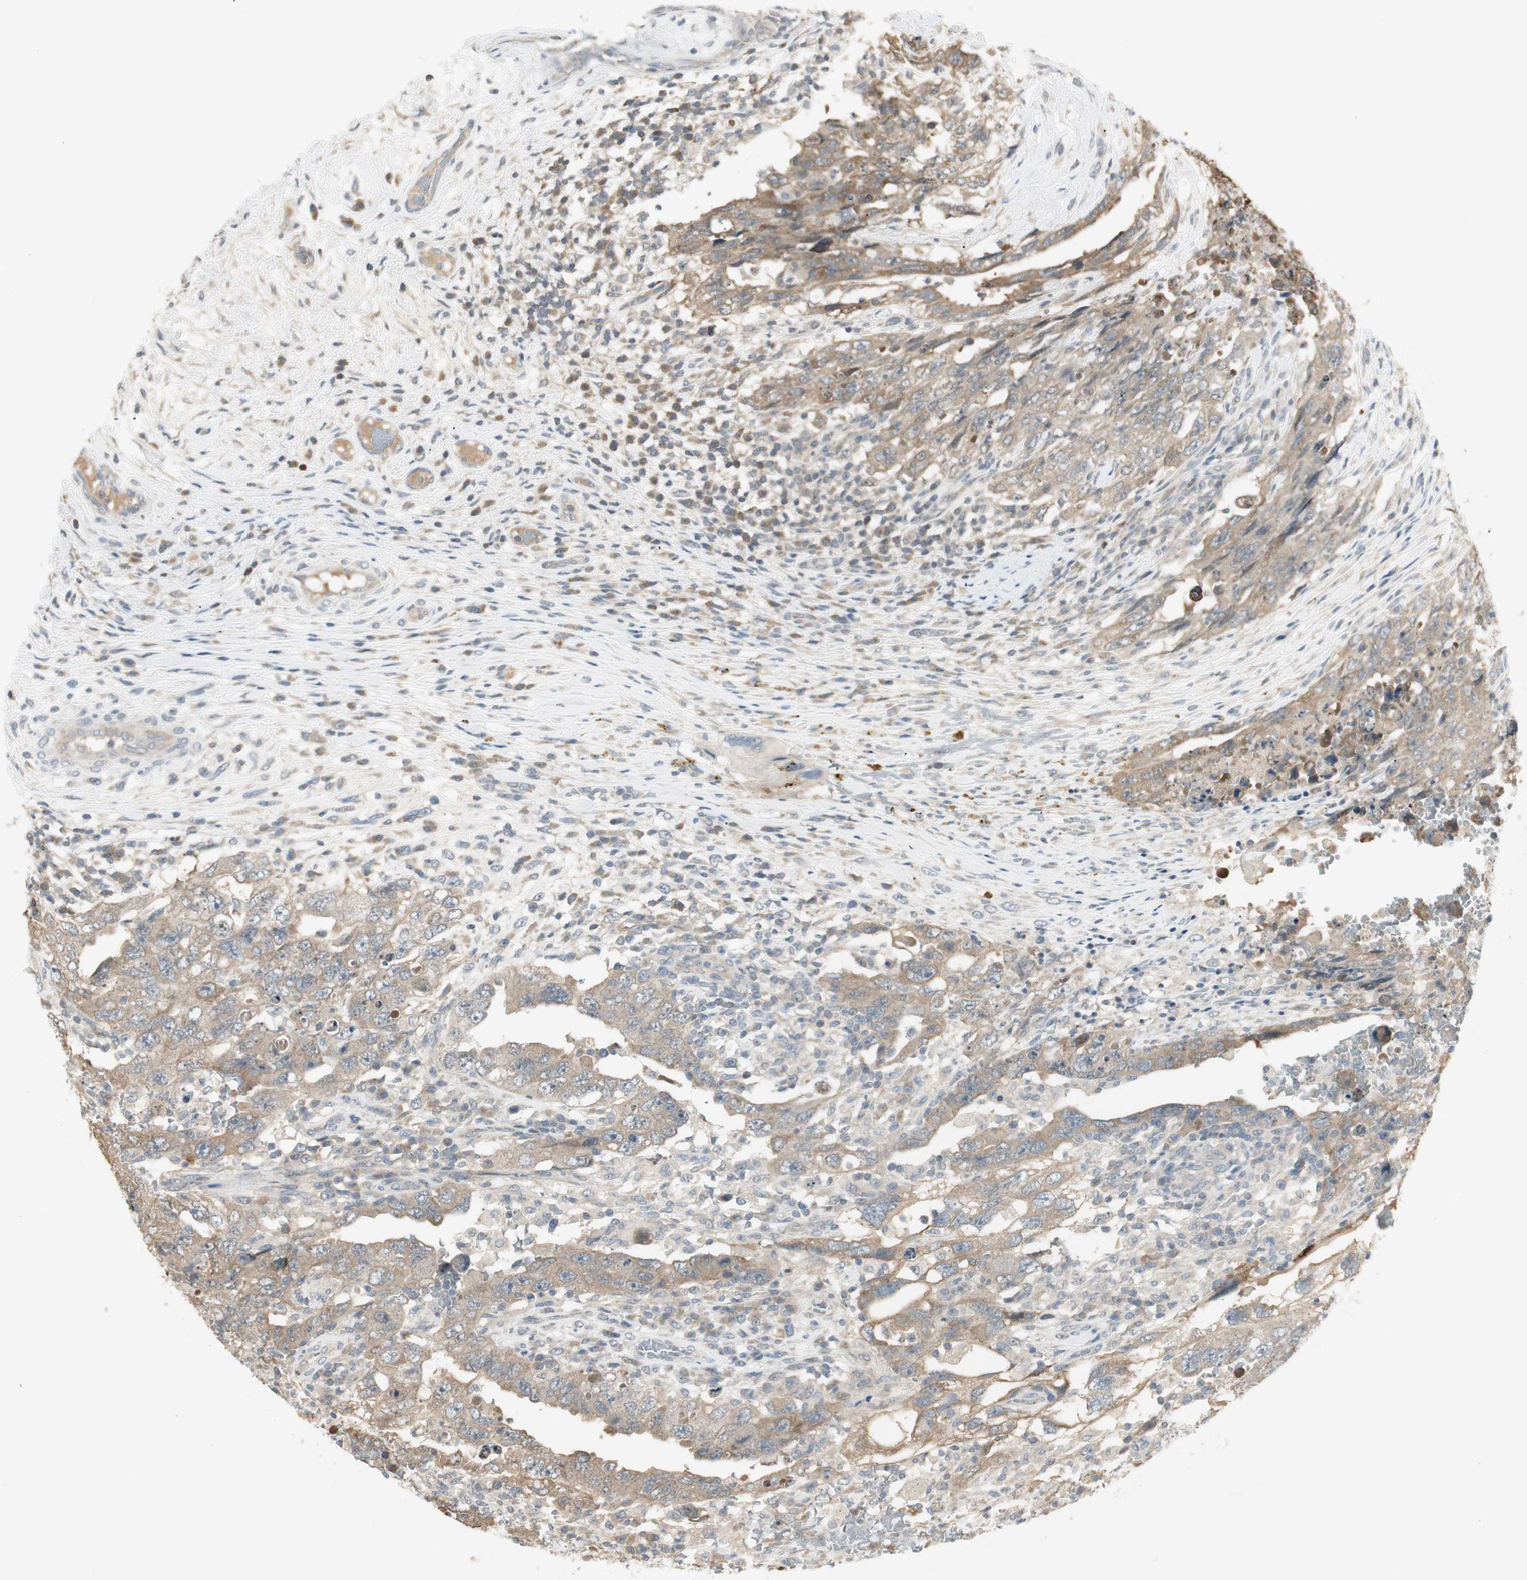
{"staining": {"intensity": "moderate", "quantity": ">75%", "location": "cytoplasmic/membranous"}, "tissue": "testis cancer", "cell_type": "Tumor cells", "image_type": "cancer", "snomed": [{"axis": "morphology", "description": "Carcinoma, Embryonal, NOS"}, {"axis": "topography", "description": "Testis"}], "caption": "Tumor cells show medium levels of moderate cytoplasmic/membranous expression in about >75% of cells in human testis cancer.", "gene": "USP2", "patient": {"sex": "male", "age": 26}}